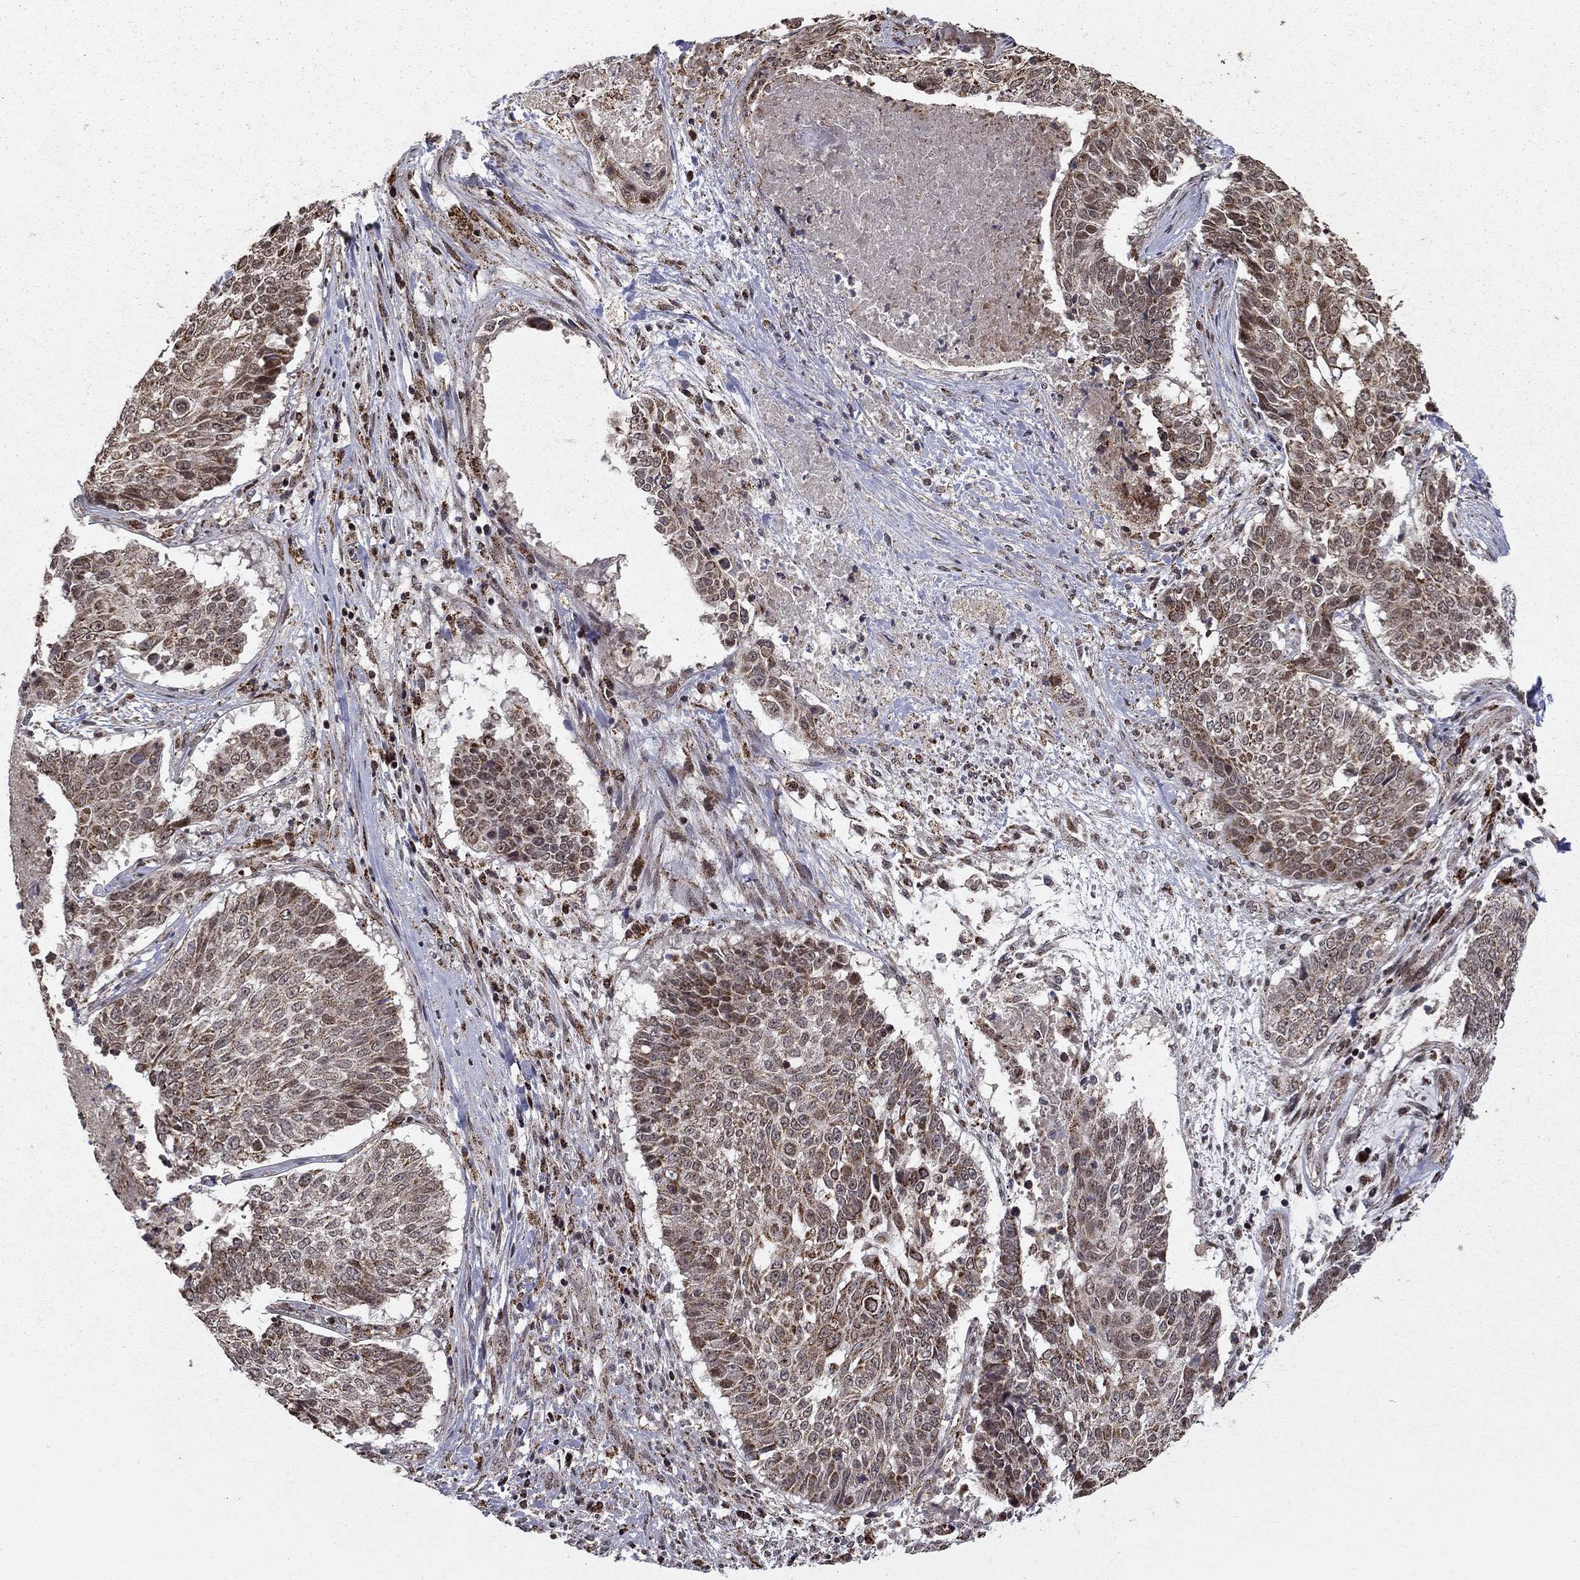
{"staining": {"intensity": "moderate", "quantity": "<25%", "location": "cytoplasmic/membranous"}, "tissue": "lung cancer", "cell_type": "Tumor cells", "image_type": "cancer", "snomed": [{"axis": "morphology", "description": "Squamous cell carcinoma, NOS"}, {"axis": "topography", "description": "Lung"}], "caption": "Lung squamous cell carcinoma was stained to show a protein in brown. There is low levels of moderate cytoplasmic/membranous expression in approximately <25% of tumor cells. (Stains: DAB (3,3'-diaminobenzidine) in brown, nuclei in blue, Microscopy: brightfield microscopy at high magnification).", "gene": "ACOT13", "patient": {"sex": "male", "age": 64}}